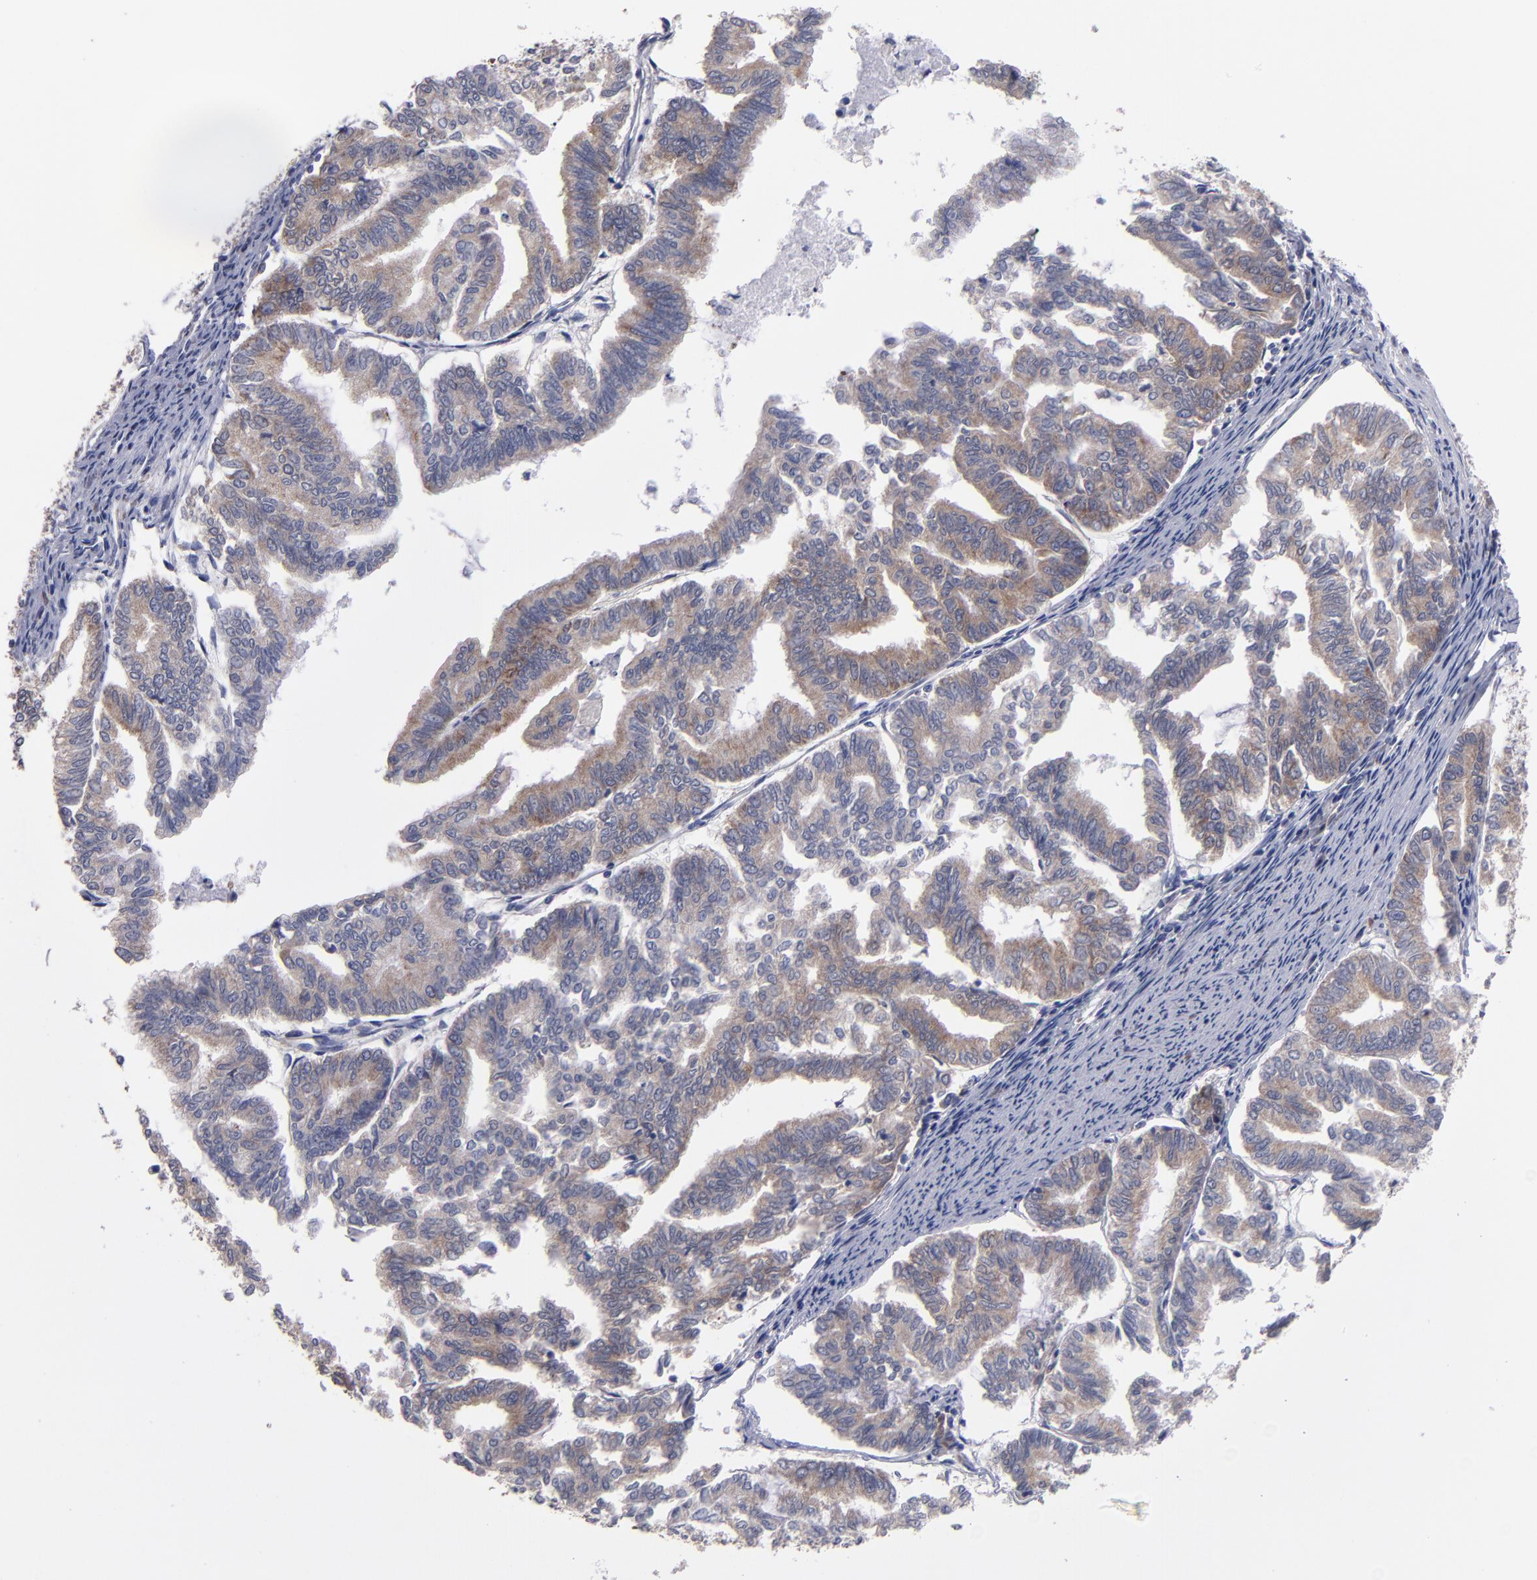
{"staining": {"intensity": "weak", "quantity": ">75%", "location": "cytoplasmic/membranous"}, "tissue": "endometrial cancer", "cell_type": "Tumor cells", "image_type": "cancer", "snomed": [{"axis": "morphology", "description": "Adenocarcinoma, NOS"}, {"axis": "topography", "description": "Endometrium"}], "caption": "The photomicrograph shows immunohistochemical staining of endometrial cancer. There is weak cytoplasmic/membranous positivity is identified in approximately >75% of tumor cells.", "gene": "EIF3L", "patient": {"sex": "female", "age": 79}}